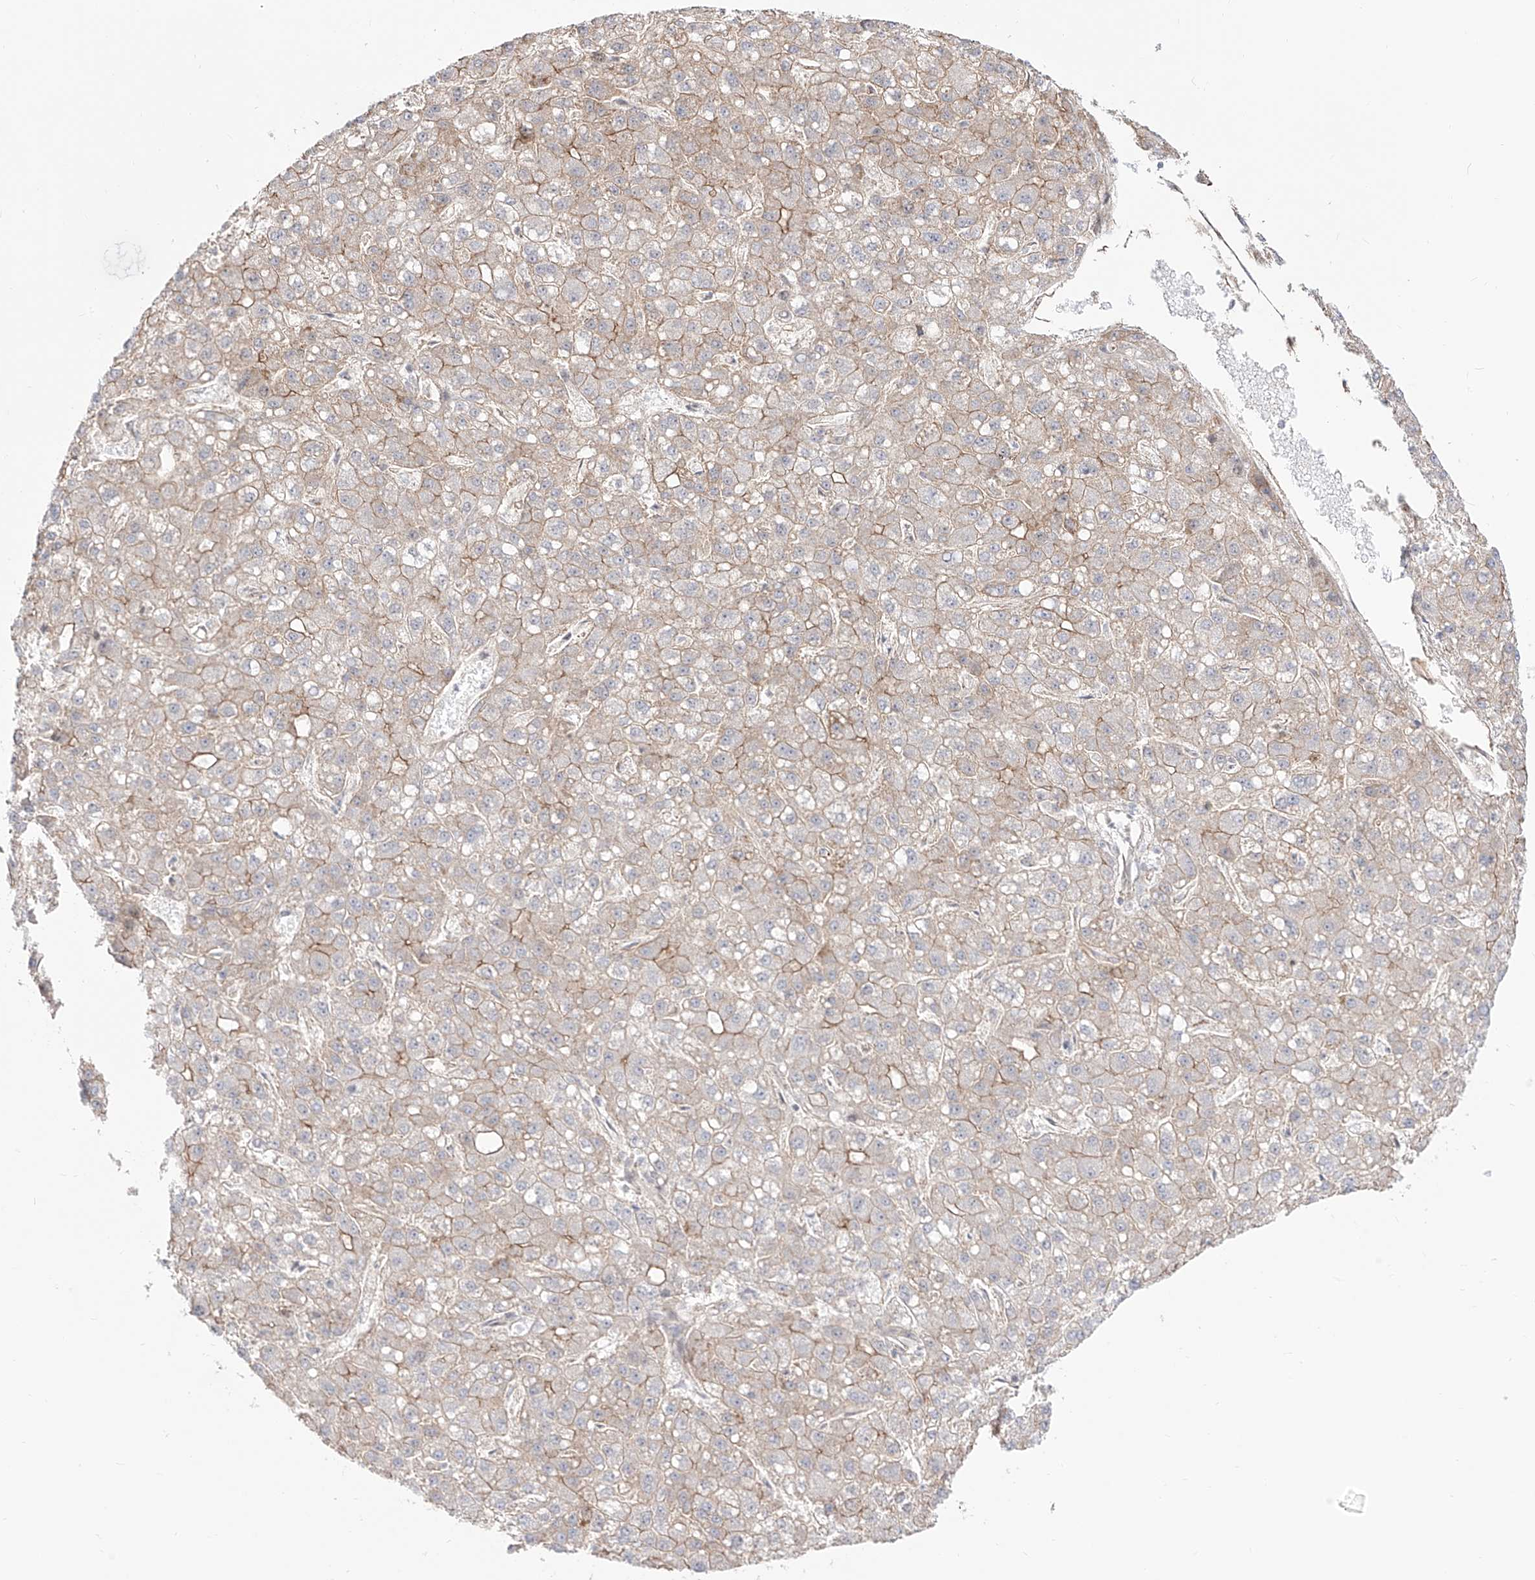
{"staining": {"intensity": "weak", "quantity": "25%-75%", "location": "cytoplasmic/membranous"}, "tissue": "liver cancer", "cell_type": "Tumor cells", "image_type": "cancer", "snomed": [{"axis": "morphology", "description": "Carcinoma, Hepatocellular, NOS"}, {"axis": "topography", "description": "Liver"}], "caption": "About 25%-75% of tumor cells in human hepatocellular carcinoma (liver) show weak cytoplasmic/membranous protein expression as visualized by brown immunohistochemical staining.", "gene": "ZNF180", "patient": {"sex": "male", "age": 67}}